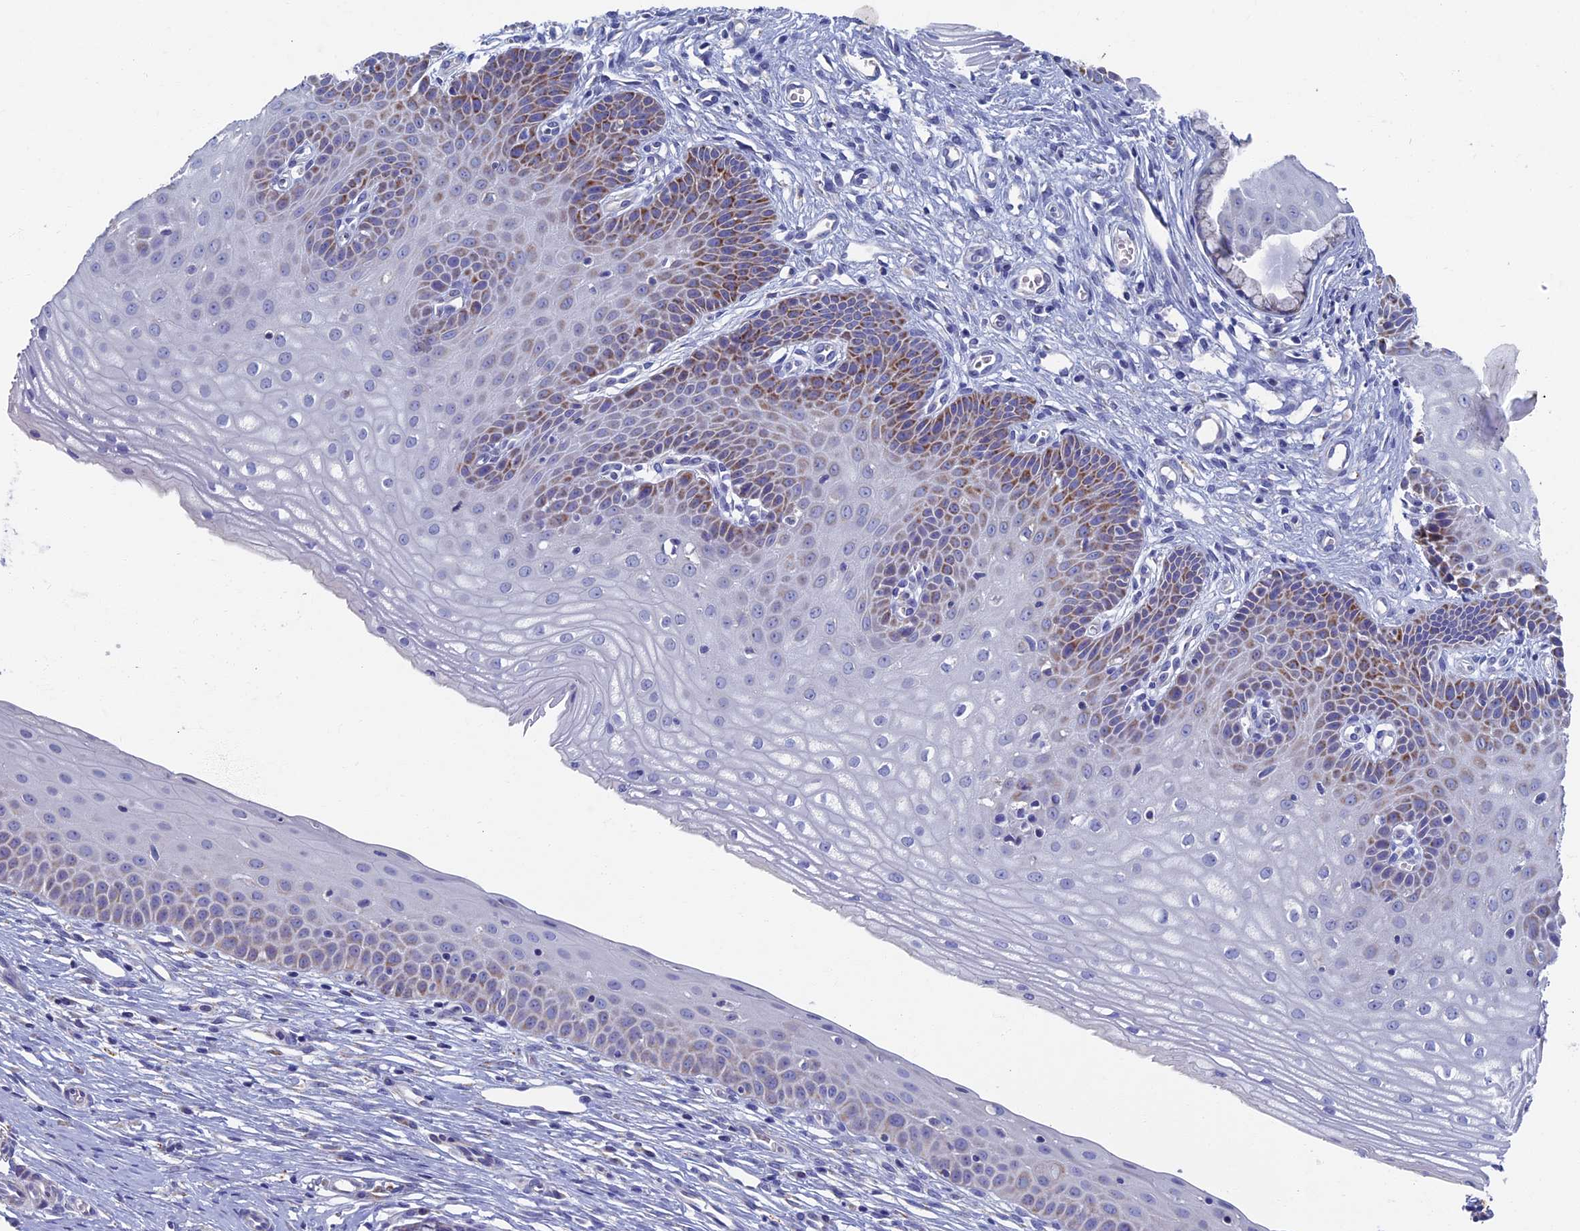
{"staining": {"intensity": "negative", "quantity": "none", "location": "none"}, "tissue": "cervix", "cell_type": "Glandular cells", "image_type": "normal", "snomed": [{"axis": "morphology", "description": "Normal tissue, NOS"}, {"axis": "topography", "description": "Cervix"}], "caption": "Photomicrograph shows no protein expression in glandular cells of unremarkable cervix.", "gene": "OAT", "patient": {"sex": "female", "age": 36}}